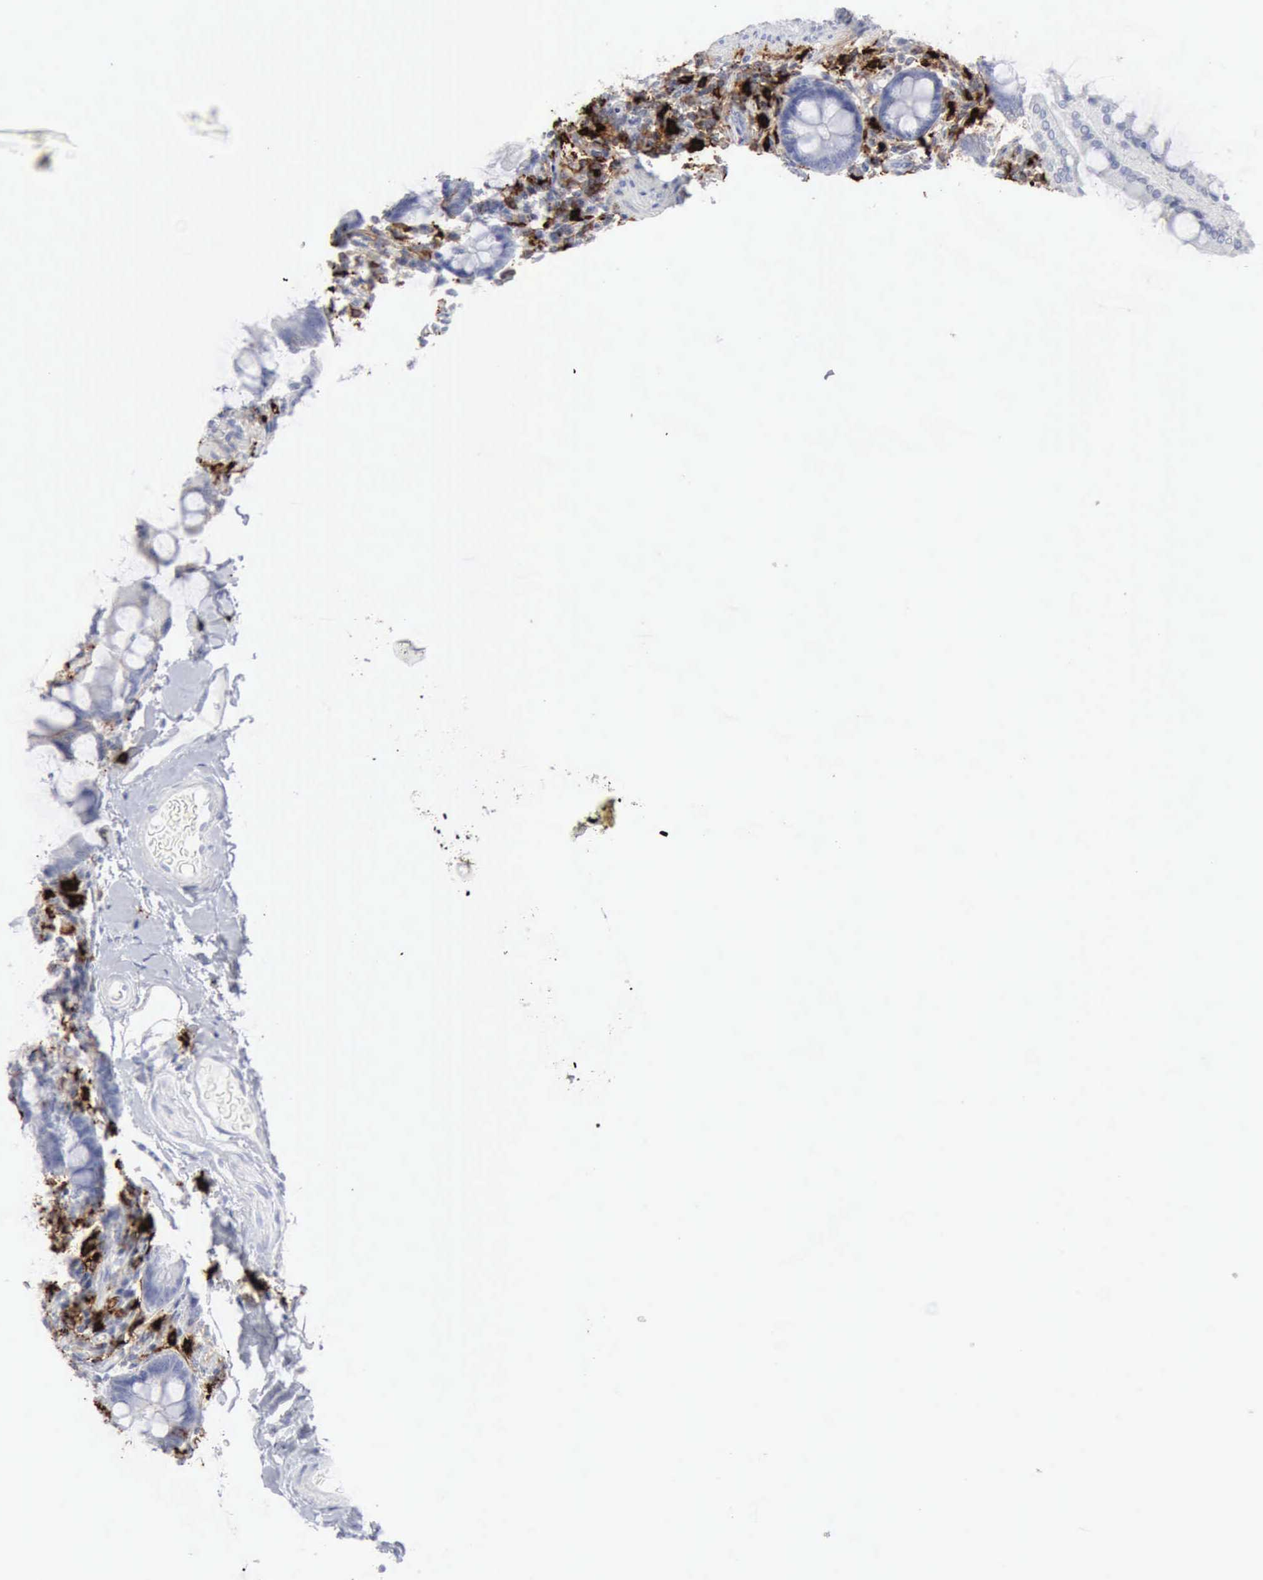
{"staining": {"intensity": "negative", "quantity": "none", "location": "none"}, "tissue": "gallbladder", "cell_type": "Glandular cells", "image_type": "normal", "snomed": [{"axis": "morphology", "description": "Normal tissue, NOS"}, {"axis": "morphology", "description": "Inflammation, NOS"}, {"axis": "topography", "description": "Gallbladder"}], "caption": "Glandular cells are negative for brown protein staining in normal gallbladder. (Stains: DAB (3,3'-diaminobenzidine) immunohistochemistry with hematoxylin counter stain, Microscopy: brightfield microscopy at high magnification).", "gene": "CMA1", "patient": {"sex": "male", "age": 66}}